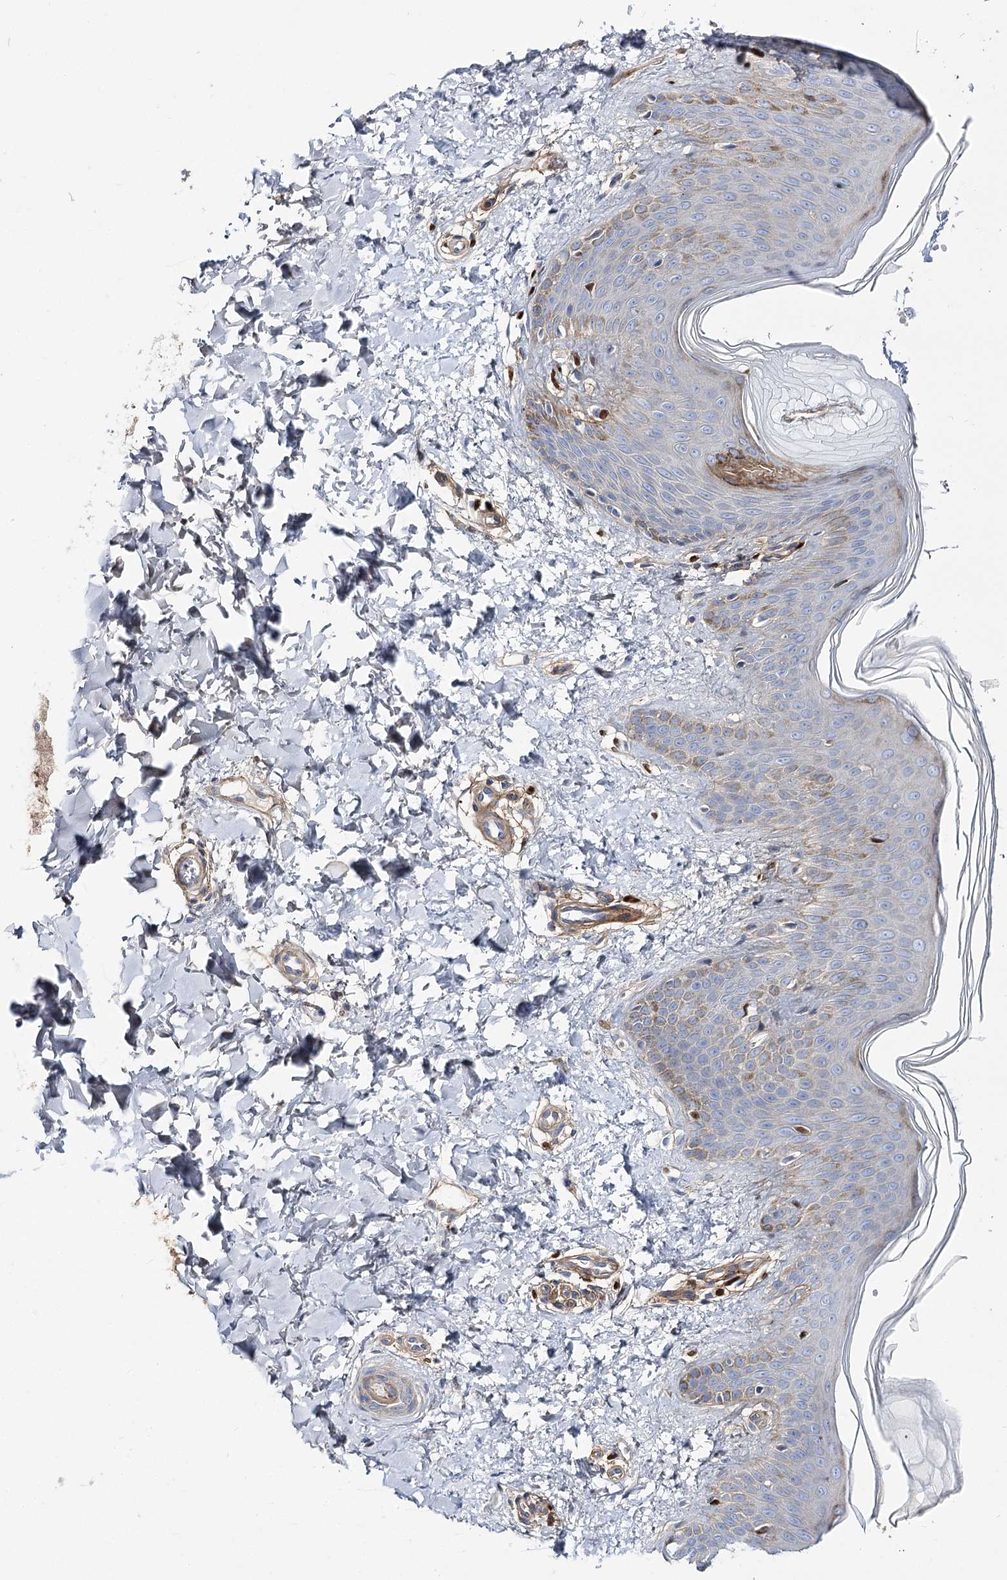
{"staining": {"intensity": "negative", "quantity": "none", "location": "none"}, "tissue": "skin", "cell_type": "Fibroblasts", "image_type": "normal", "snomed": [{"axis": "morphology", "description": "Normal tissue, NOS"}, {"axis": "topography", "description": "Skin"}], "caption": "Unremarkable skin was stained to show a protein in brown. There is no significant expression in fibroblasts. (Immunohistochemistry, brightfield microscopy, high magnification).", "gene": "C11orf52", "patient": {"sex": "male", "age": 36}}